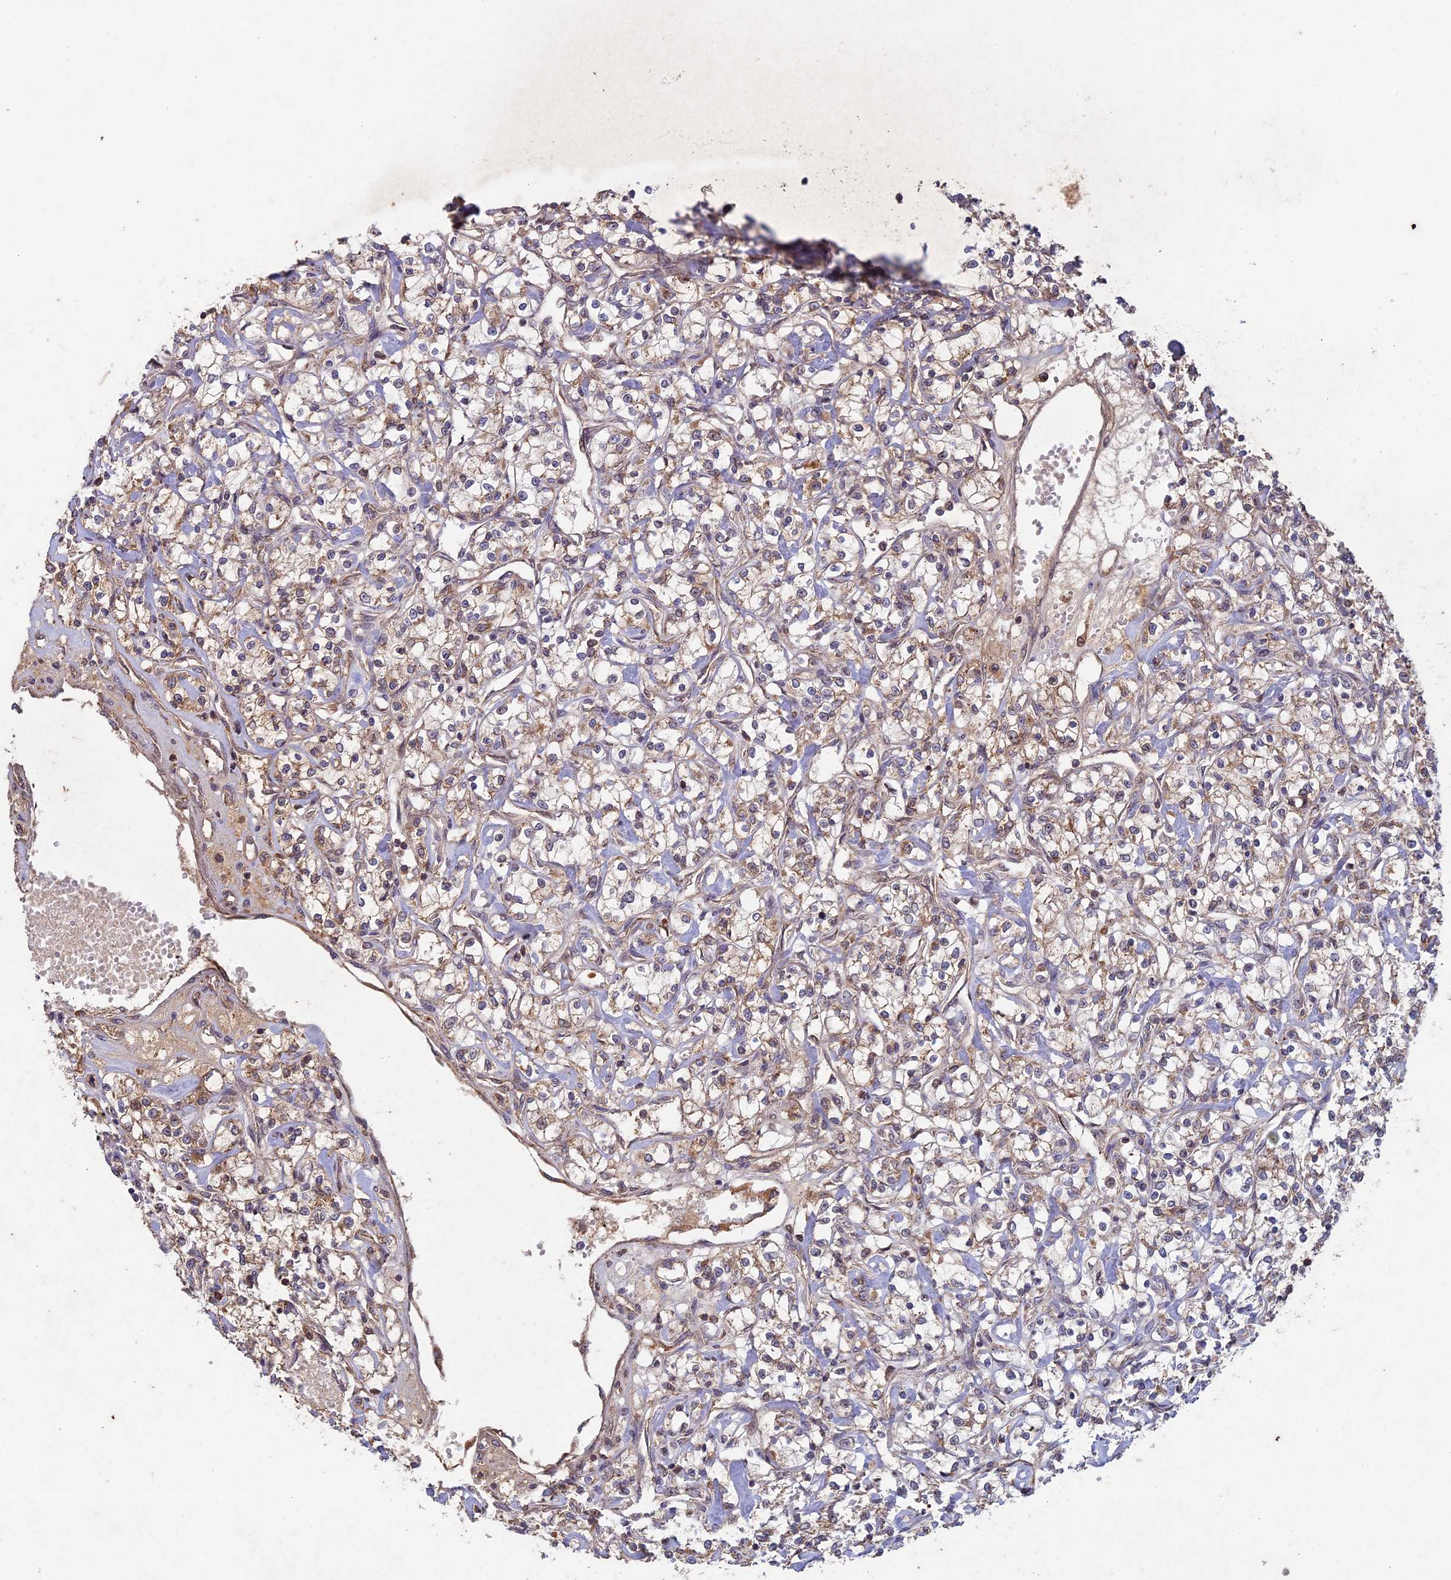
{"staining": {"intensity": "moderate", "quantity": "25%-75%", "location": "cytoplasmic/membranous"}, "tissue": "renal cancer", "cell_type": "Tumor cells", "image_type": "cancer", "snomed": [{"axis": "morphology", "description": "Adenocarcinoma, NOS"}, {"axis": "topography", "description": "Kidney"}], "caption": "This histopathology image shows immunohistochemistry staining of renal cancer, with medium moderate cytoplasmic/membranous positivity in about 25%-75% of tumor cells.", "gene": "RCCD1", "patient": {"sex": "female", "age": 59}}